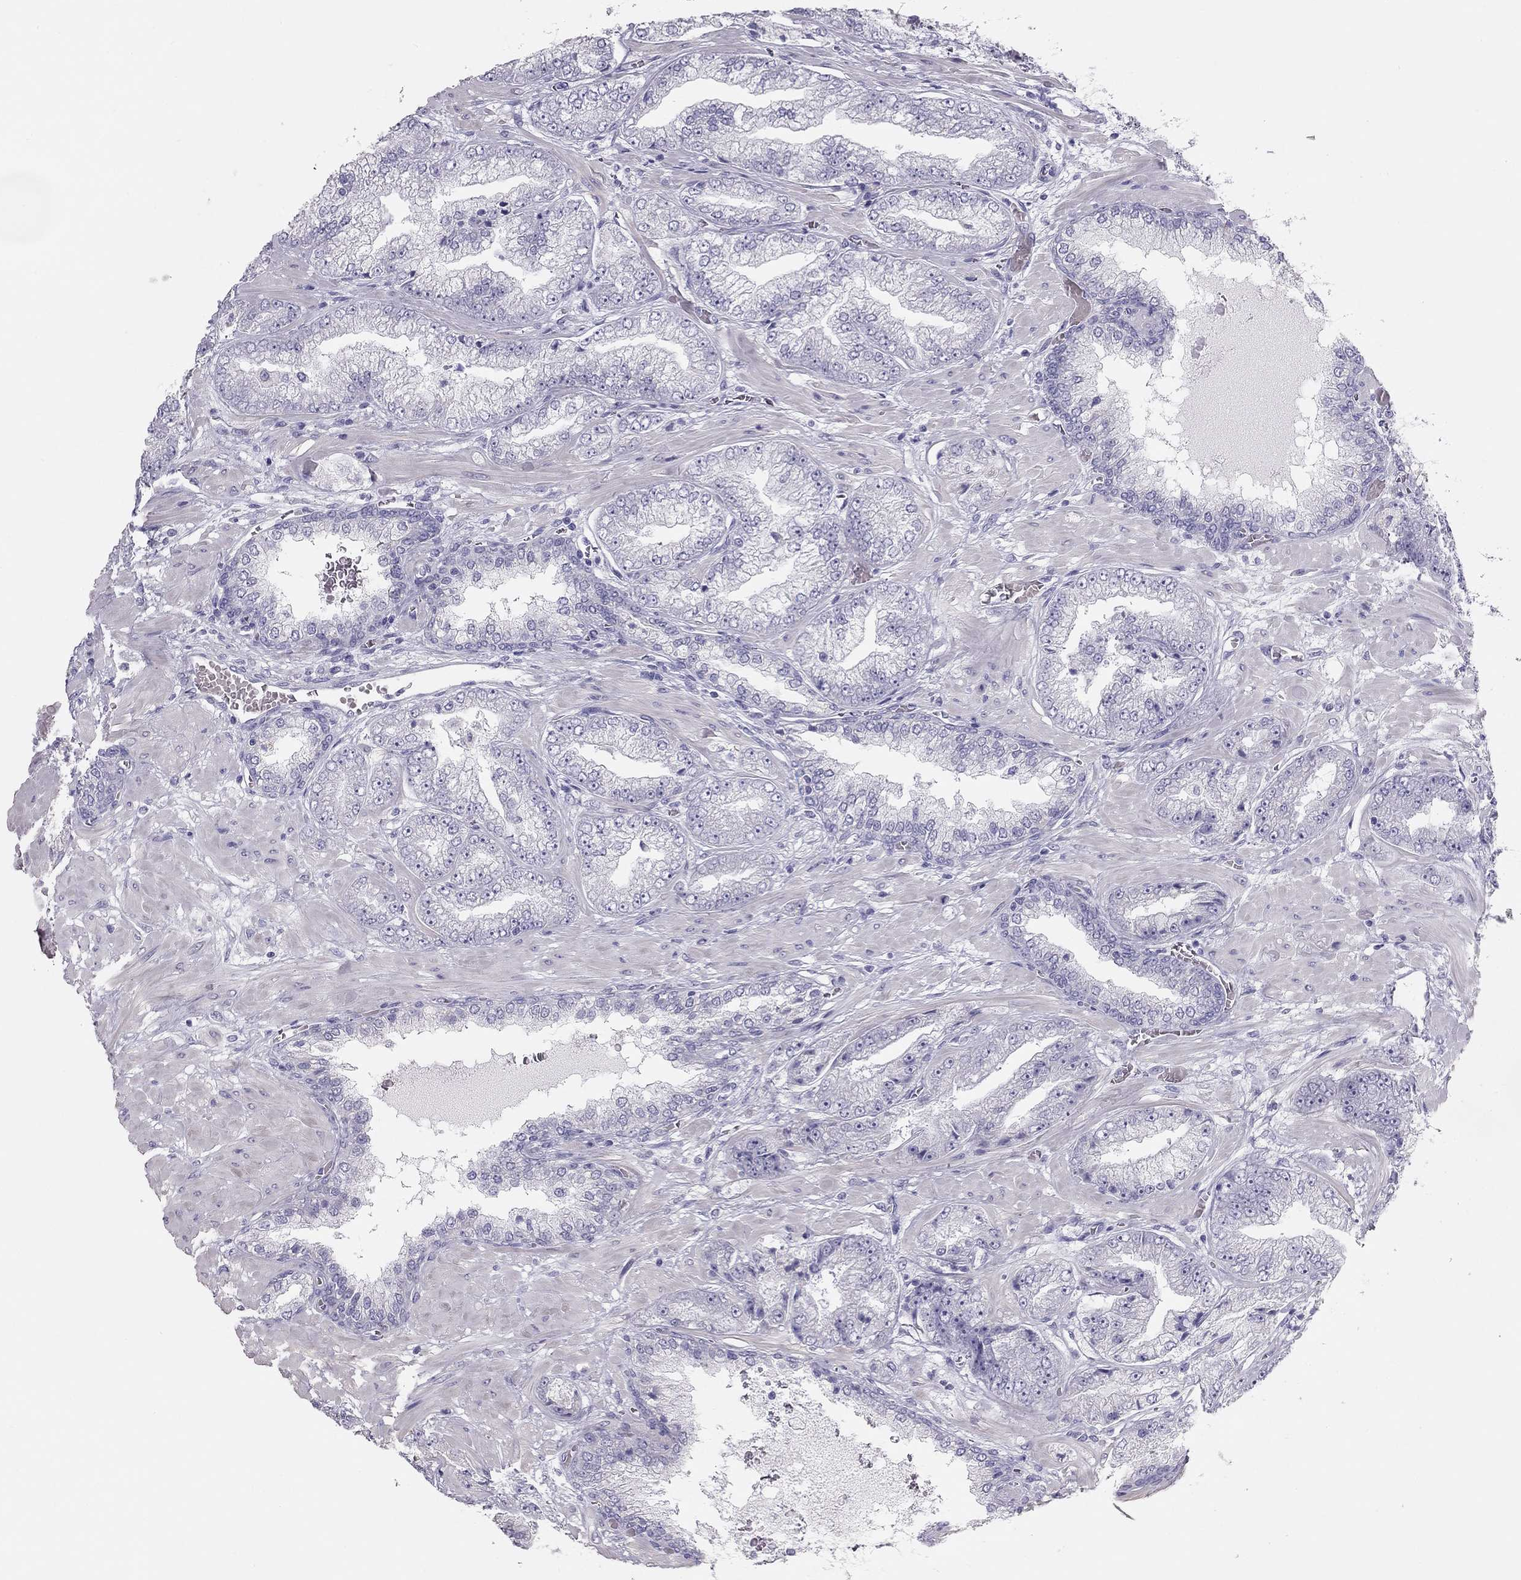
{"staining": {"intensity": "negative", "quantity": "none", "location": "none"}, "tissue": "prostate cancer", "cell_type": "Tumor cells", "image_type": "cancer", "snomed": [{"axis": "morphology", "description": "Adenocarcinoma, Low grade"}, {"axis": "topography", "description": "Prostate"}], "caption": "Immunohistochemical staining of human adenocarcinoma (low-grade) (prostate) reveals no significant staining in tumor cells. (Brightfield microscopy of DAB IHC at high magnification).", "gene": "SPATA12", "patient": {"sex": "male", "age": 57}}